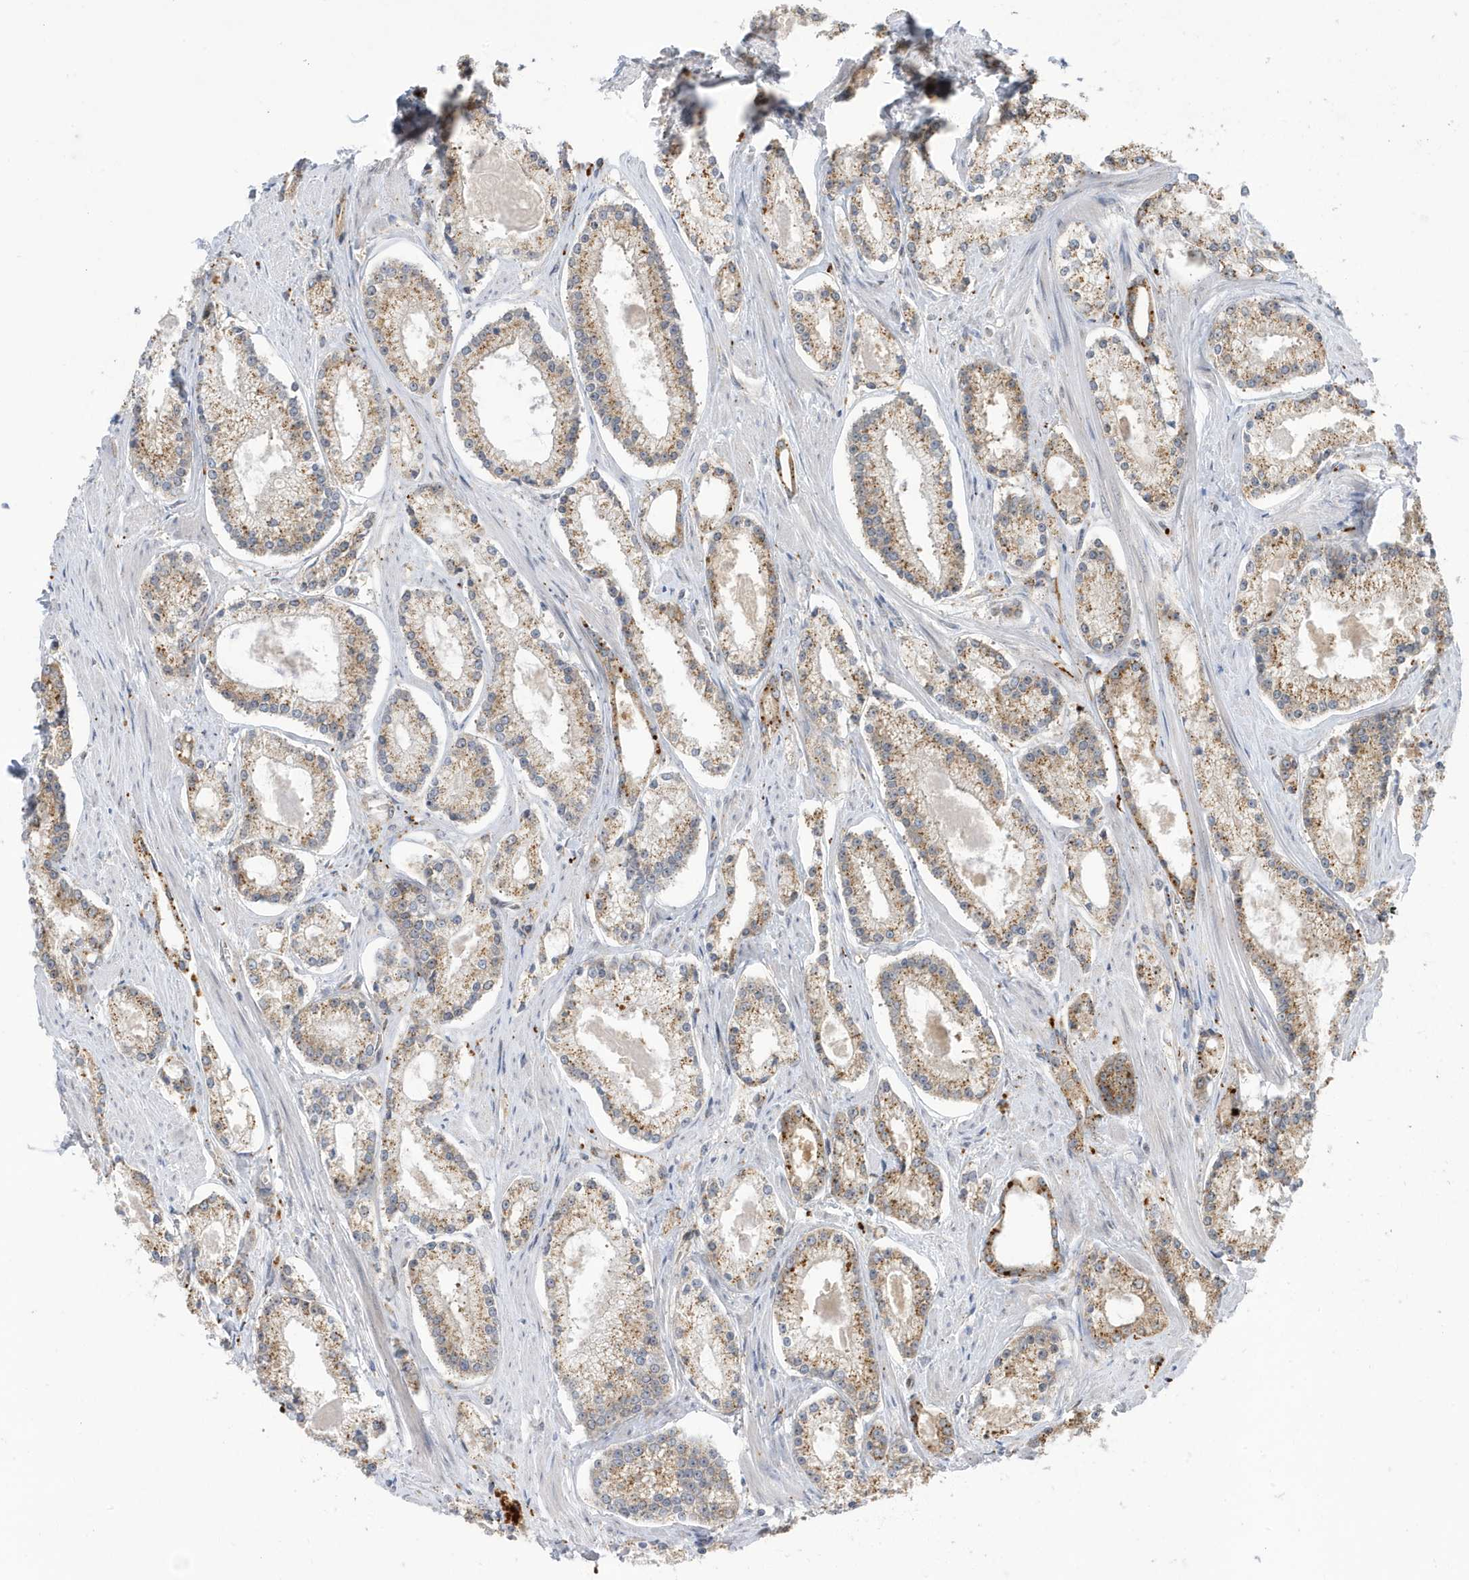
{"staining": {"intensity": "moderate", "quantity": "25%-75%", "location": "cytoplasmic/membranous"}, "tissue": "prostate cancer", "cell_type": "Tumor cells", "image_type": "cancer", "snomed": [{"axis": "morphology", "description": "Adenocarcinoma, Low grade"}, {"axis": "topography", "description": "Prostate"}], "caption": "About 25%-75% of tumor cells in prostate cancer show moderate cytoplasmic/membranous protein staining as visualized by brown immunohistochemical staining.", "gene": "ZNF507", "patient": {"sex": "male", "age": 54}}